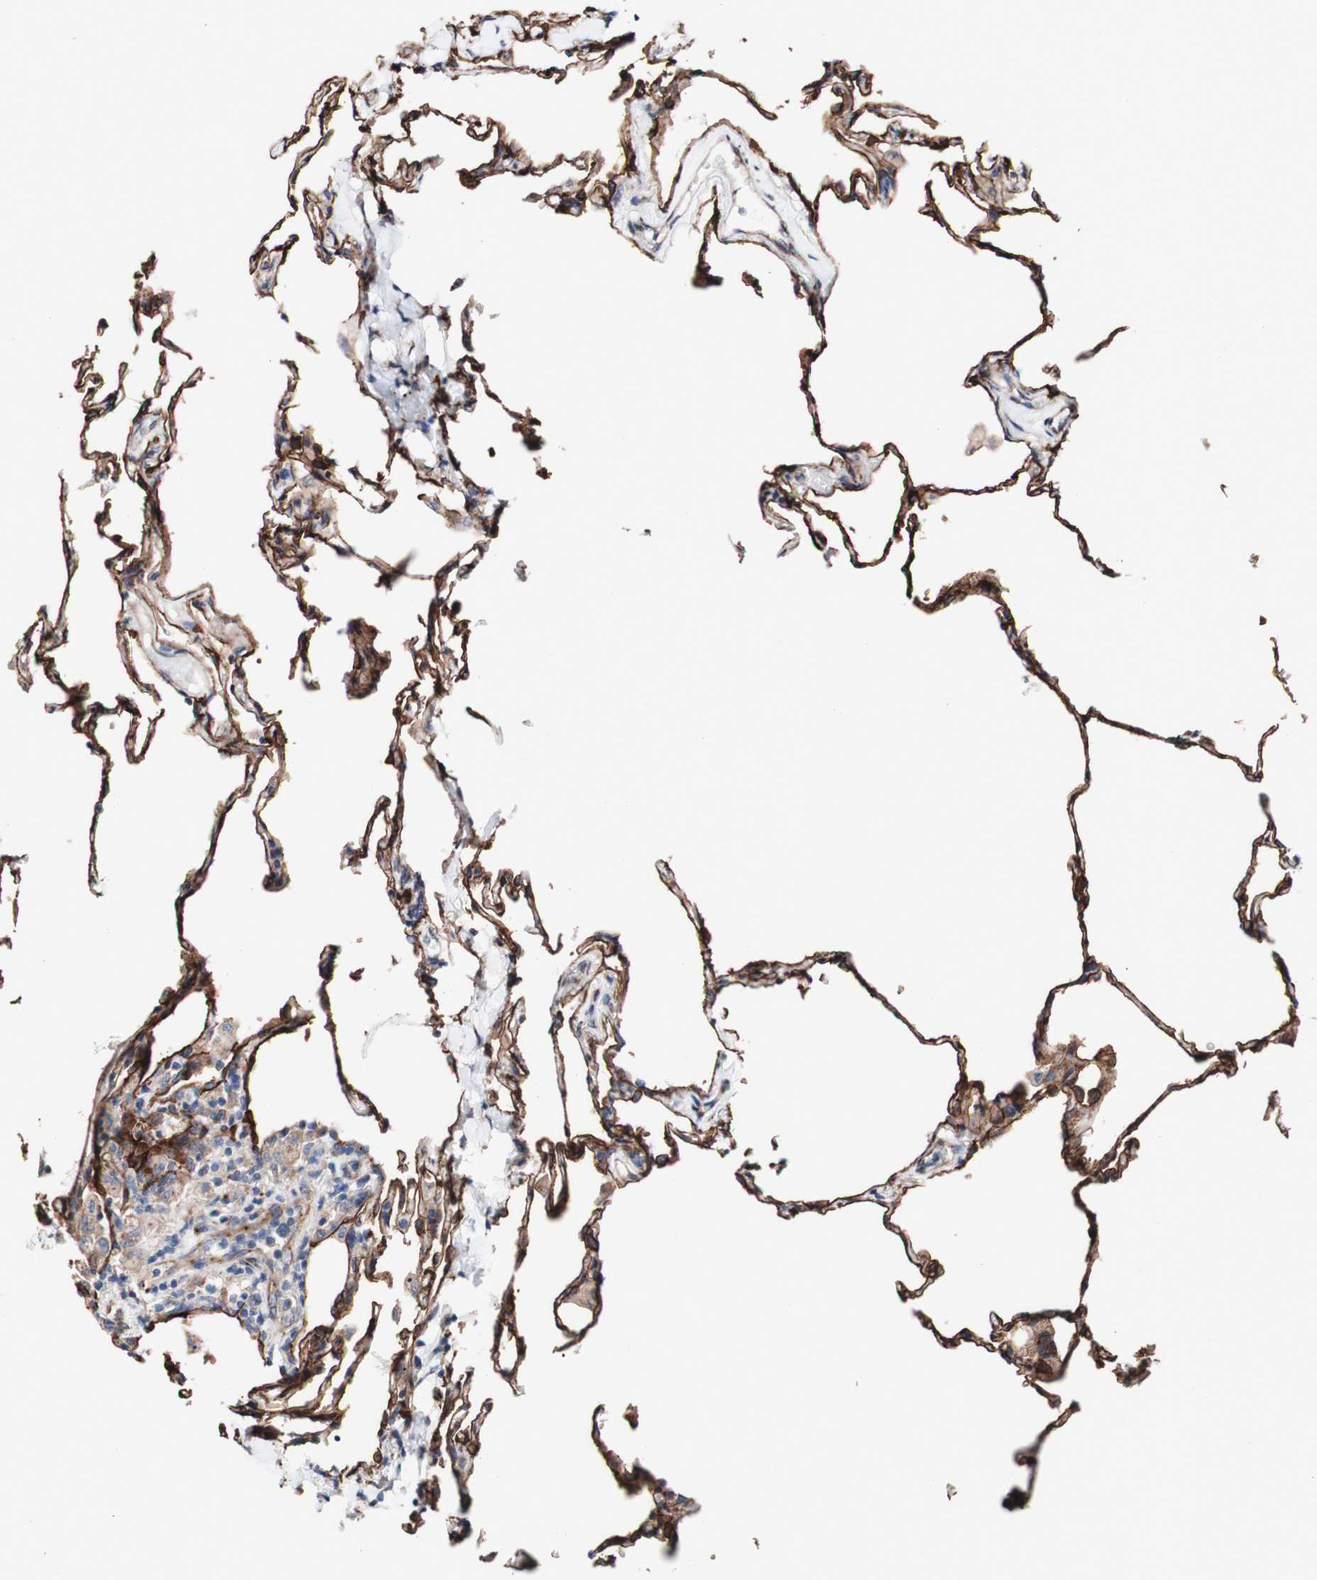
{"staining": {"intensity": "strong", "quantity": ">75%", "location": "cytoplasmic/membranous"}, "tissue": "lung", "cell_type": "Alveolar cells", "image_type": "normal", "snomed": [{"axis": "morphology", "description": "Normal tissue, NOS"}, {"axis": "topography", "description": "Lung"}], "caption": "Lung stained with IHC exhibits strong cytoplasmic/membranous staining in about >75% of alveolar cells.", "gene": "LRIG3", "patient": {"sex": "male", "age": 59}}